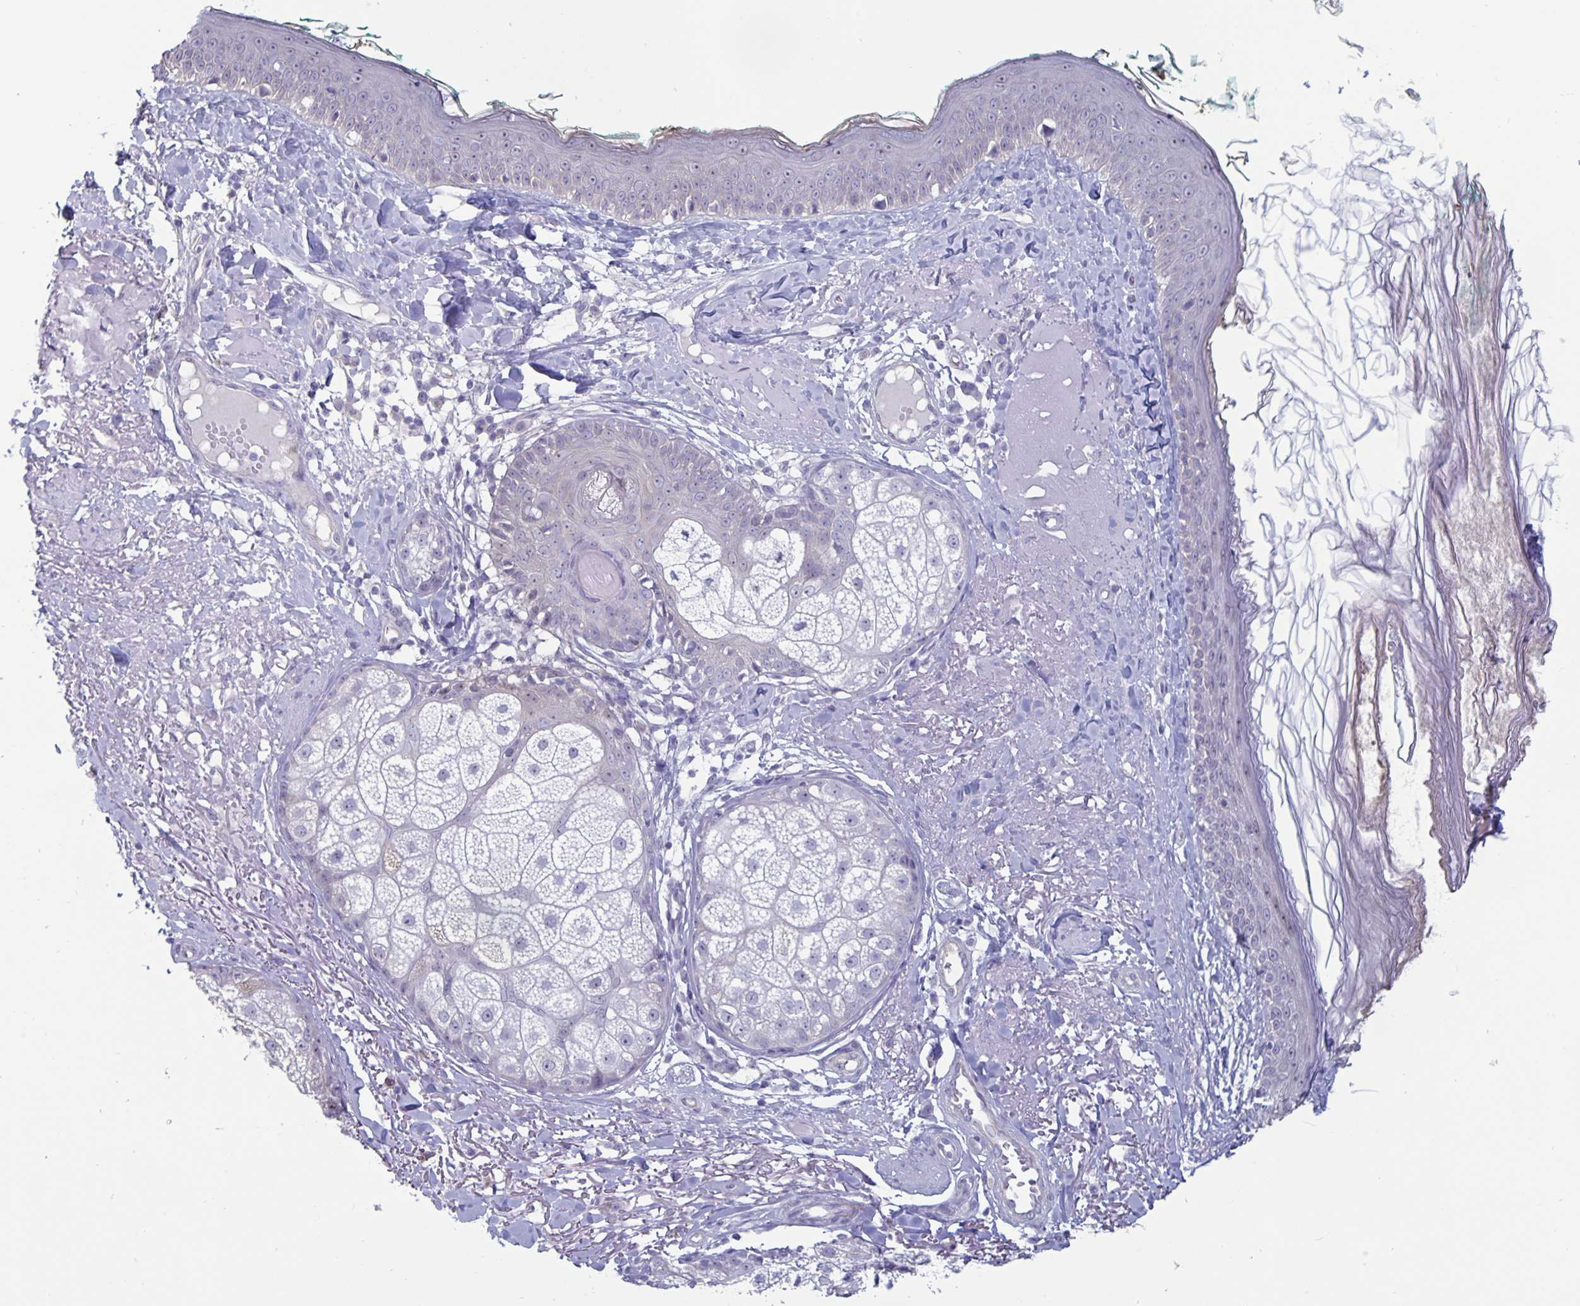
{"staining": {"intensity": "negative", "quantity": "none", "location": "none"}, "tissue": "skin", "cell_type": "Fibroblasts", "image_type": "normal", "snomed": [{"axis": "morphology", "description": "Normal tissue, NOS"}, {"axis": "topography", "description": "Skin"}], "caption": "The micrograph shows no significant positivity in fibroblasts of skin.", "gene": "PLCB3", "patient": {"sex": "male", "age": 73}}